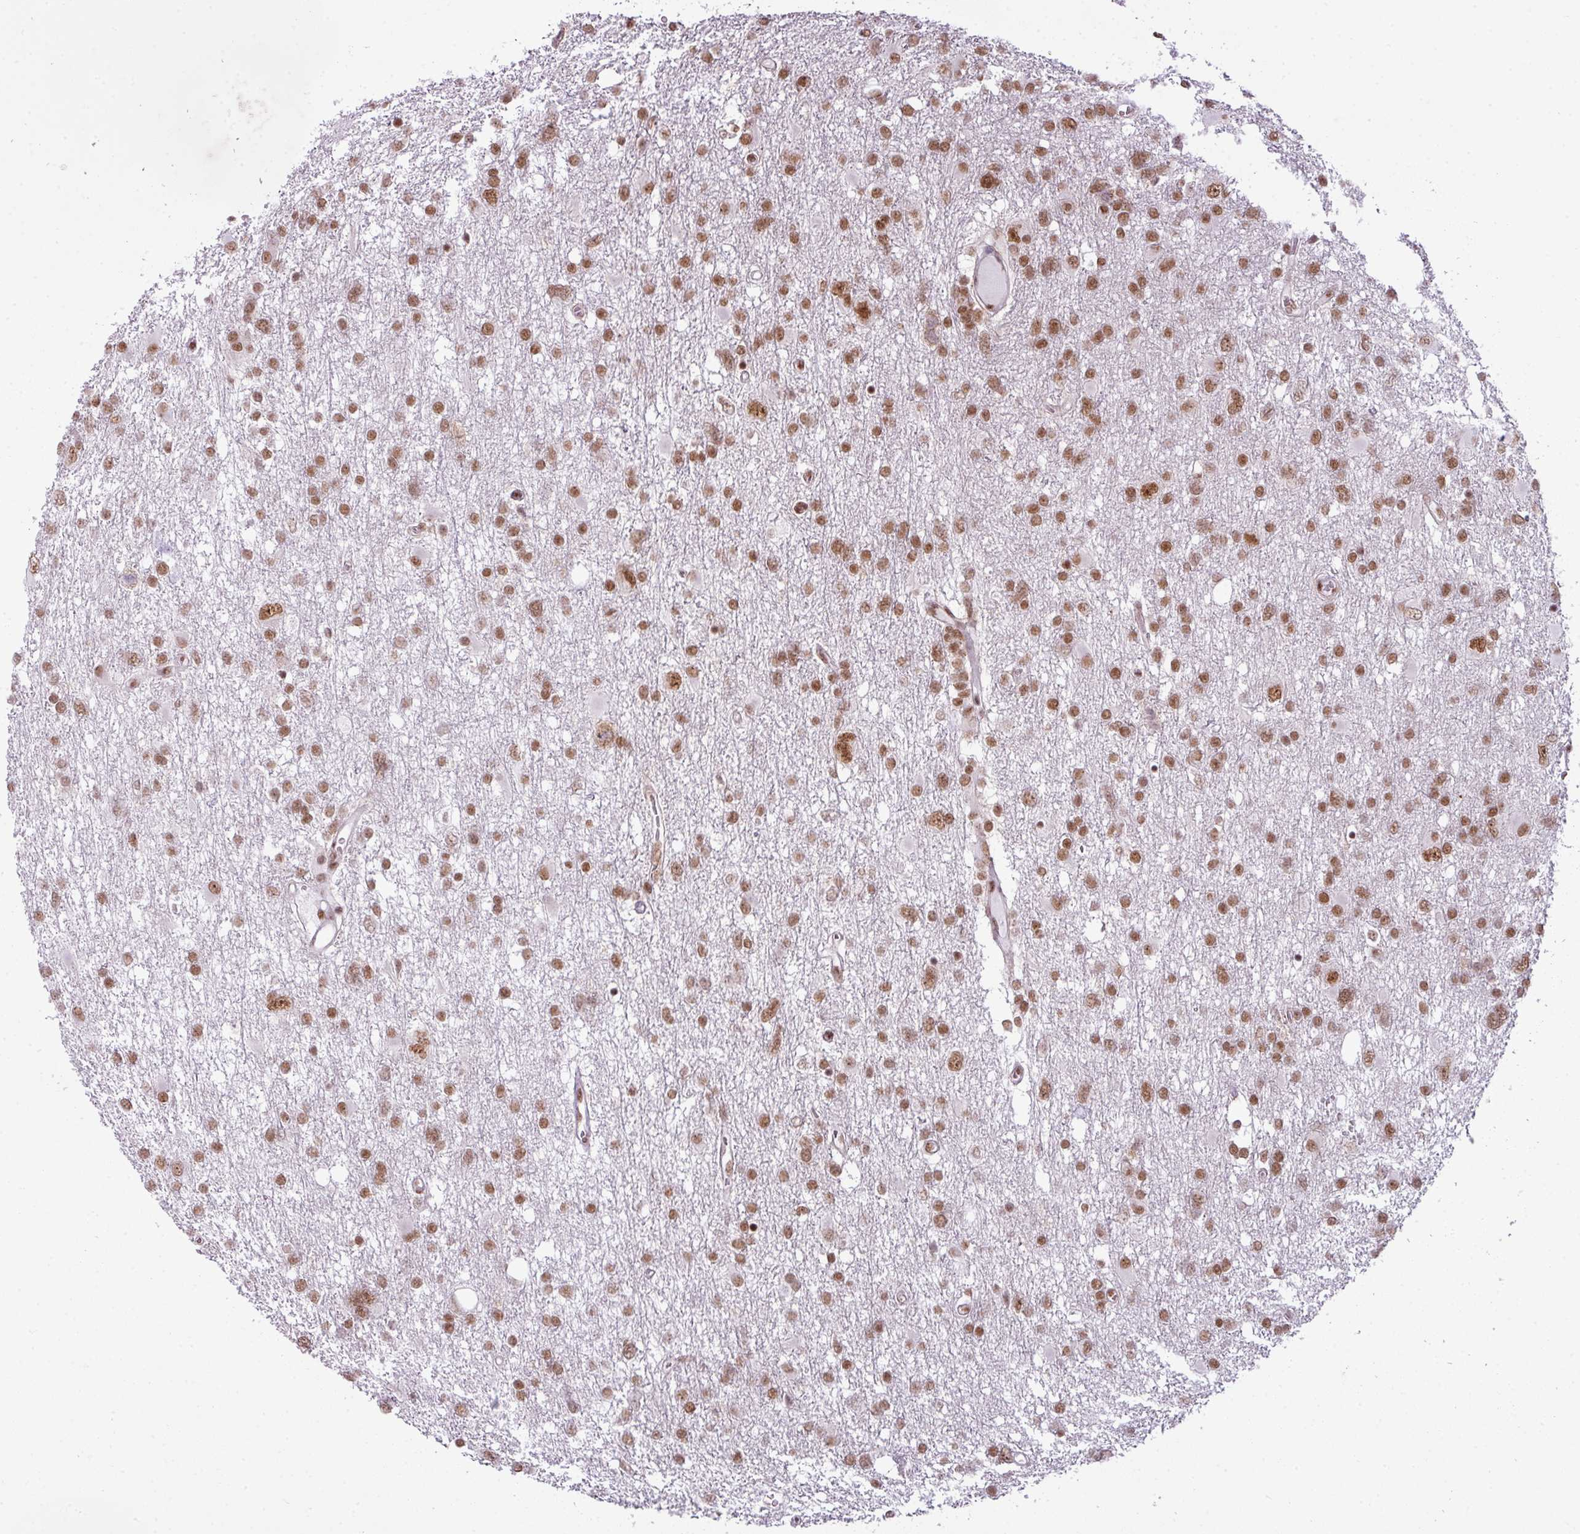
{"staining": {"intensity": "moderate", "quantity": ">75%", "location": "nuclear"}, "tissue": "glioma", "cell_type": "Tumor cells", "image_type": "cancer", "snomed": [{"axis": "morphology", "description": "Glioma, malignant, High grade"}, {"axis": "topography", "description": "Brain"}], "caption": "Immunohistochemical staining of malignant glioma (high-grade) shows medium levels of moderate nuclear protein positivity in about >75% of tumor cells.", "gene": "ARL6IP4", "patient": {"sex": "male", "age": 61}}